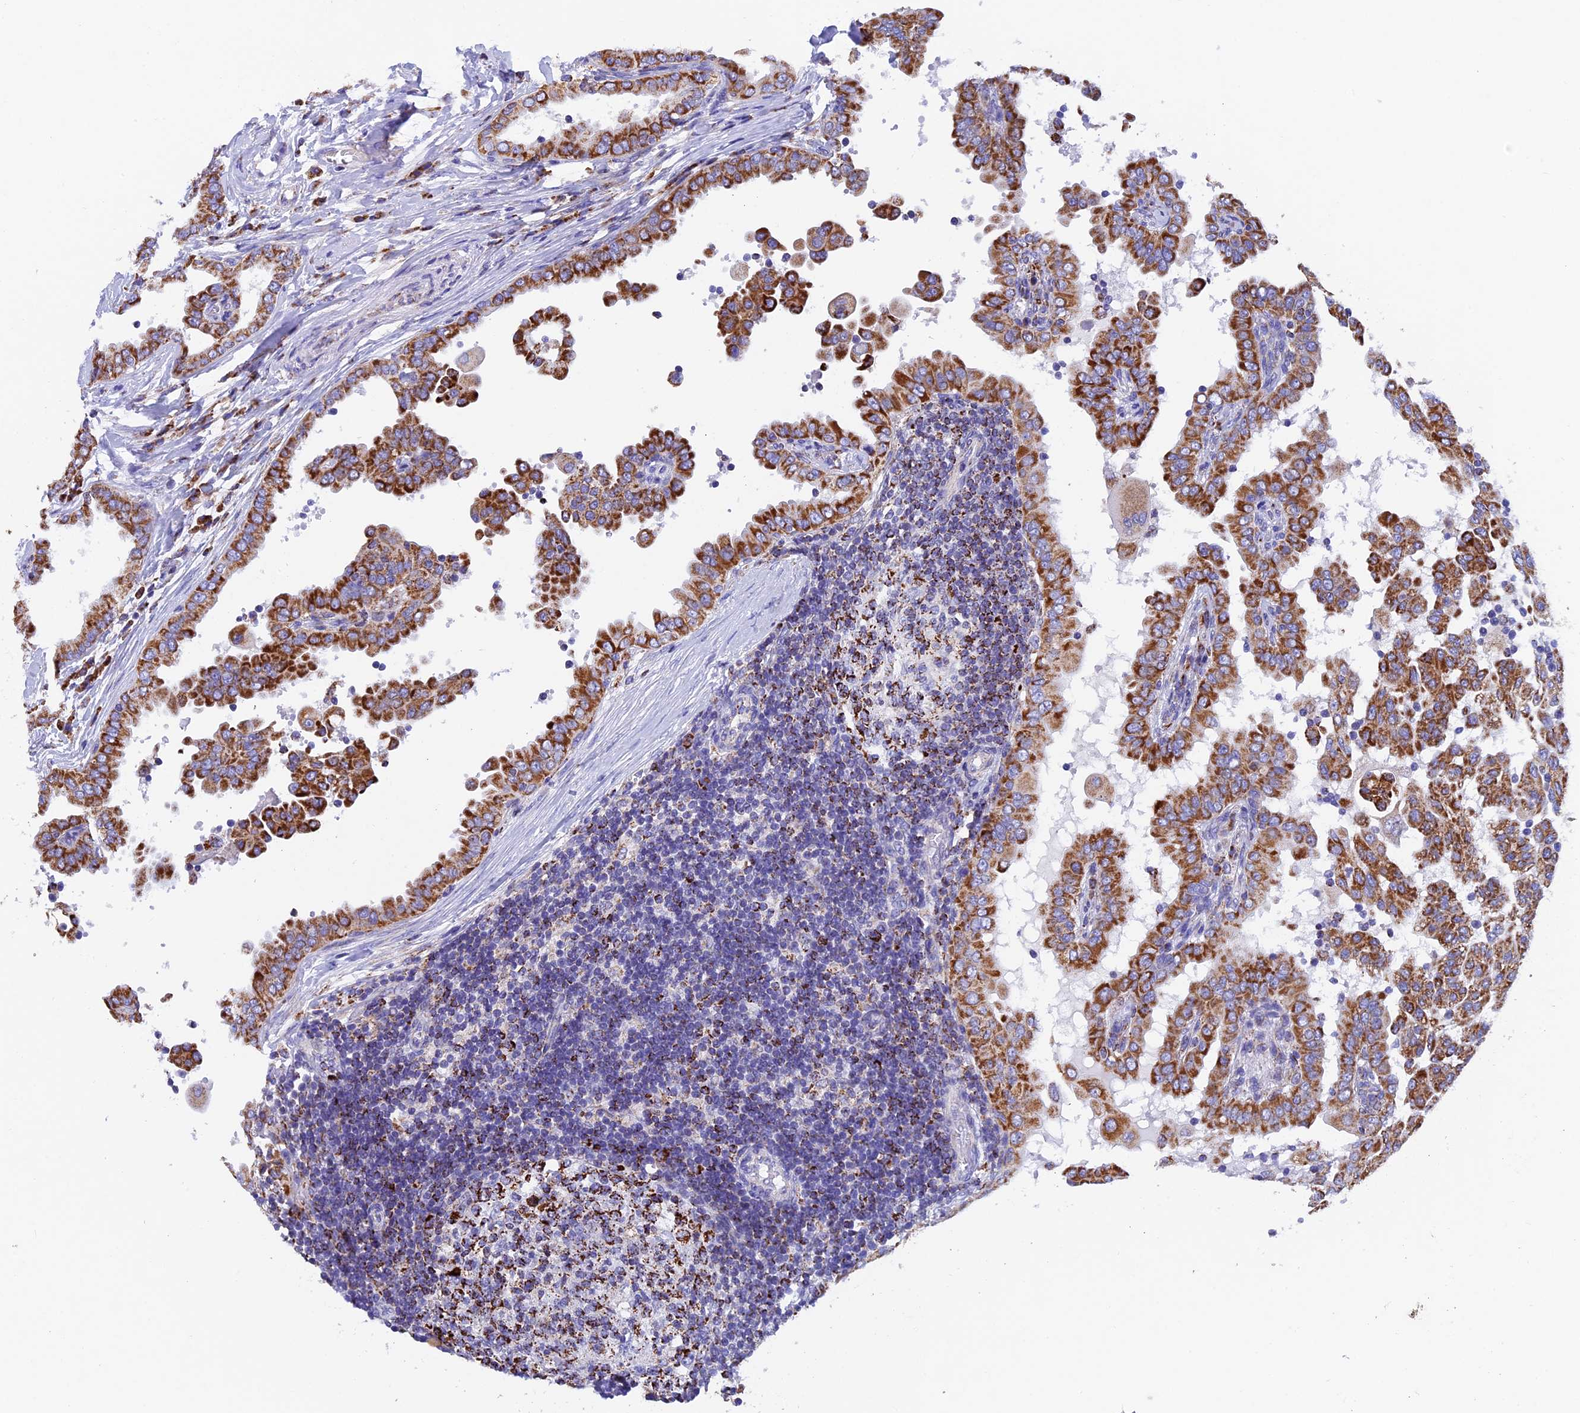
{"staining": {"intensity": "moderate", "quantity": ">75%", "location": "cytoplasmic/membranous"}, "tissue": "thyroid cancer", "cell_type": "Tumor cells", "image_type": "cancer", "snomed": [{"axis": "morphology", "description": "Papillary adenocarcinoma, NOS"}, {"axis": "topography", "description": "Thyroid gland"}], "caption": "IHC photomicrograph of human thyroid cancer (papillary adenocarcinoma) stained for a protein (brown), which shows medium levels of moderate cytoplasmic/membranous staining in approximately >75% of tumor cells.", "gene": "SLC8B1", "patient": {"sex": "male", "age": 33}}